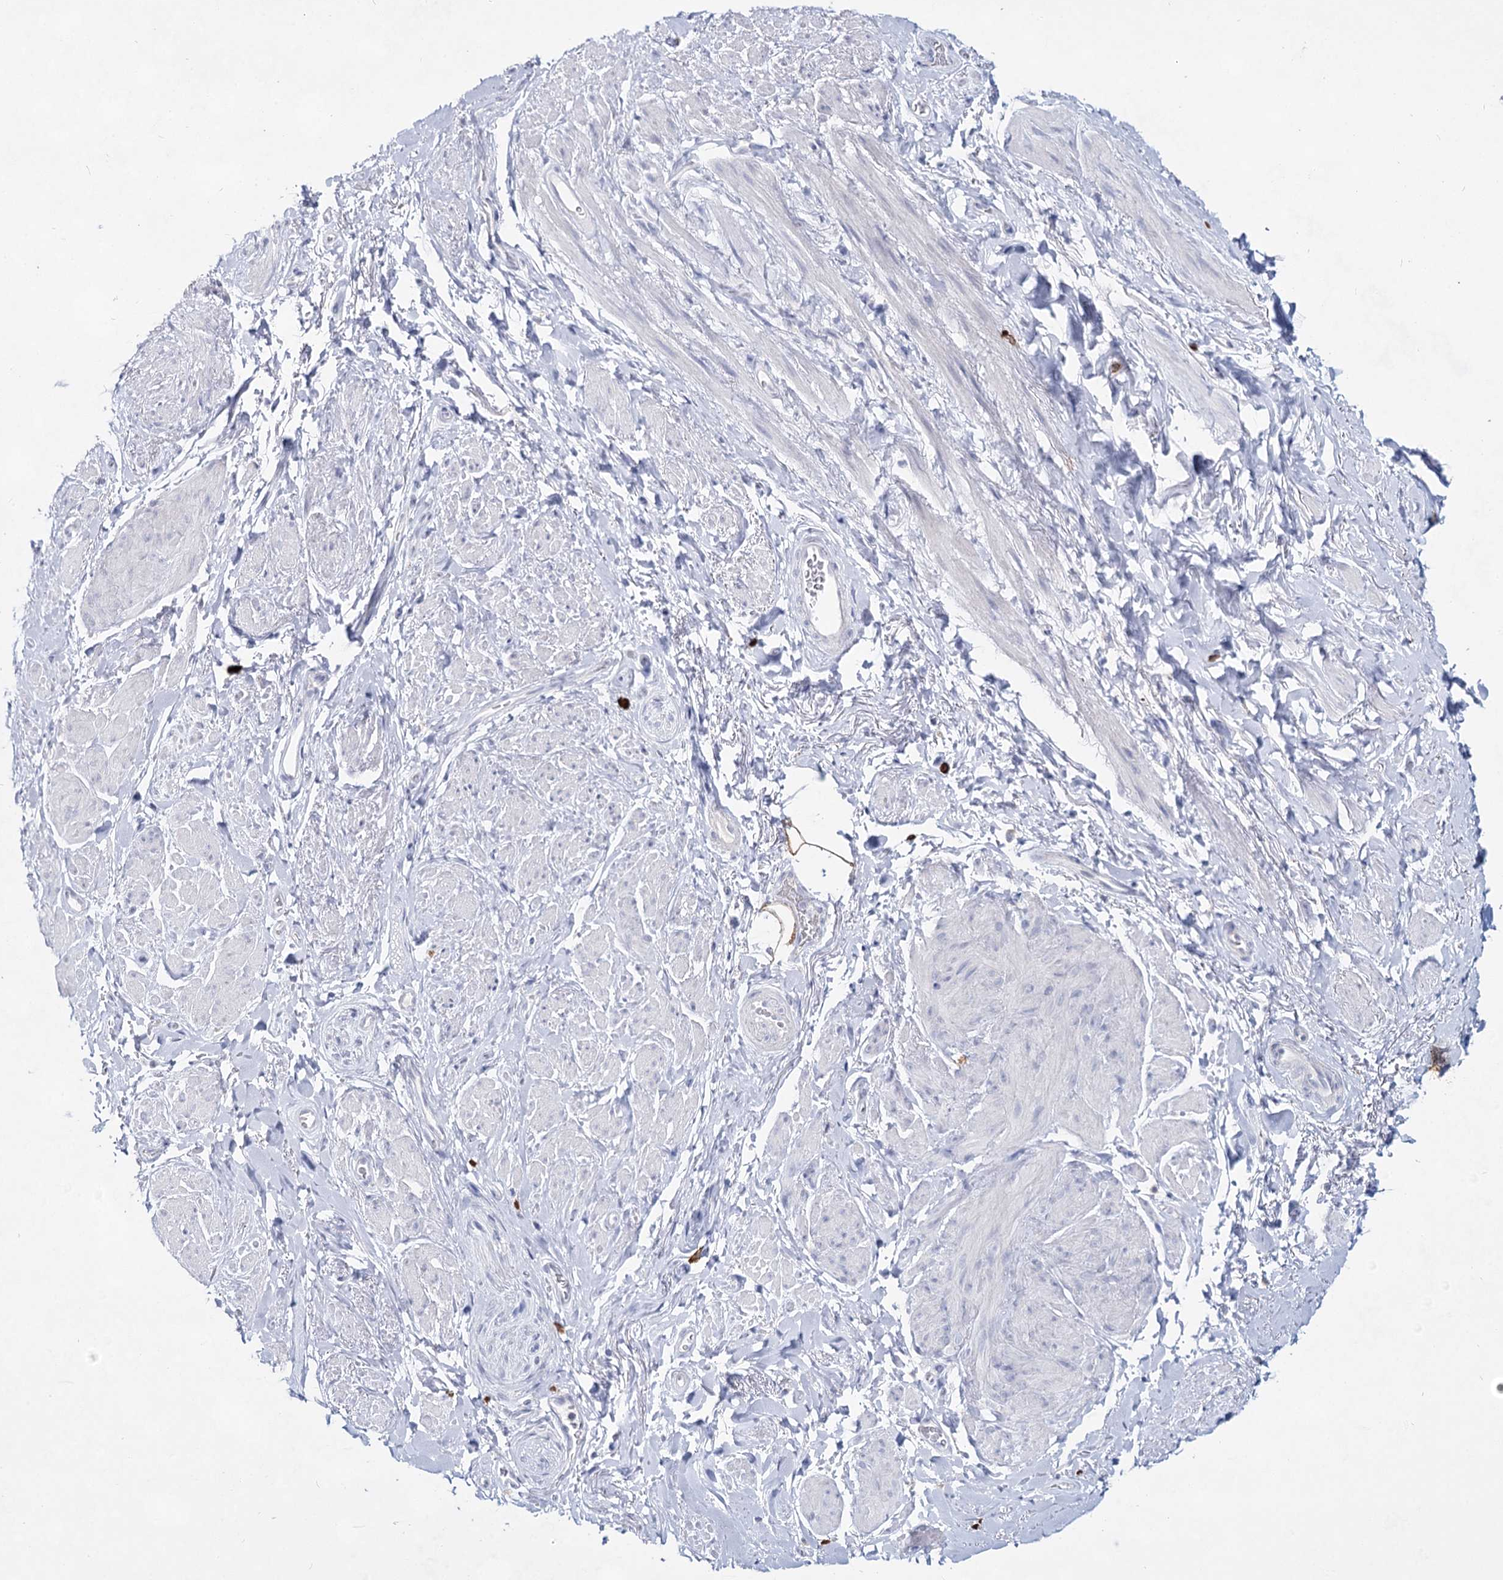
{"staining": {"intensity": "negative", "quantity": "none", "location": "none"}, "tissue": "smooth muscle", "cell_type": "Smooth muscle cells", "image_type": "normal", "snomed": [{"axis": "morphology", "description": "Normal tissue, NOS"}, {"axis": "topography", "description": "Smooth muscle"}, {"axis": "topography", "description": "Peripheral nerve tissue"}], "caption": "DAB immunohistochemical staining of benign smooth muscle demonstrates no significant staining in smooth muscle cells.", "gene": "CCDC73", "patient": {"sex": "male", "age": 69}}